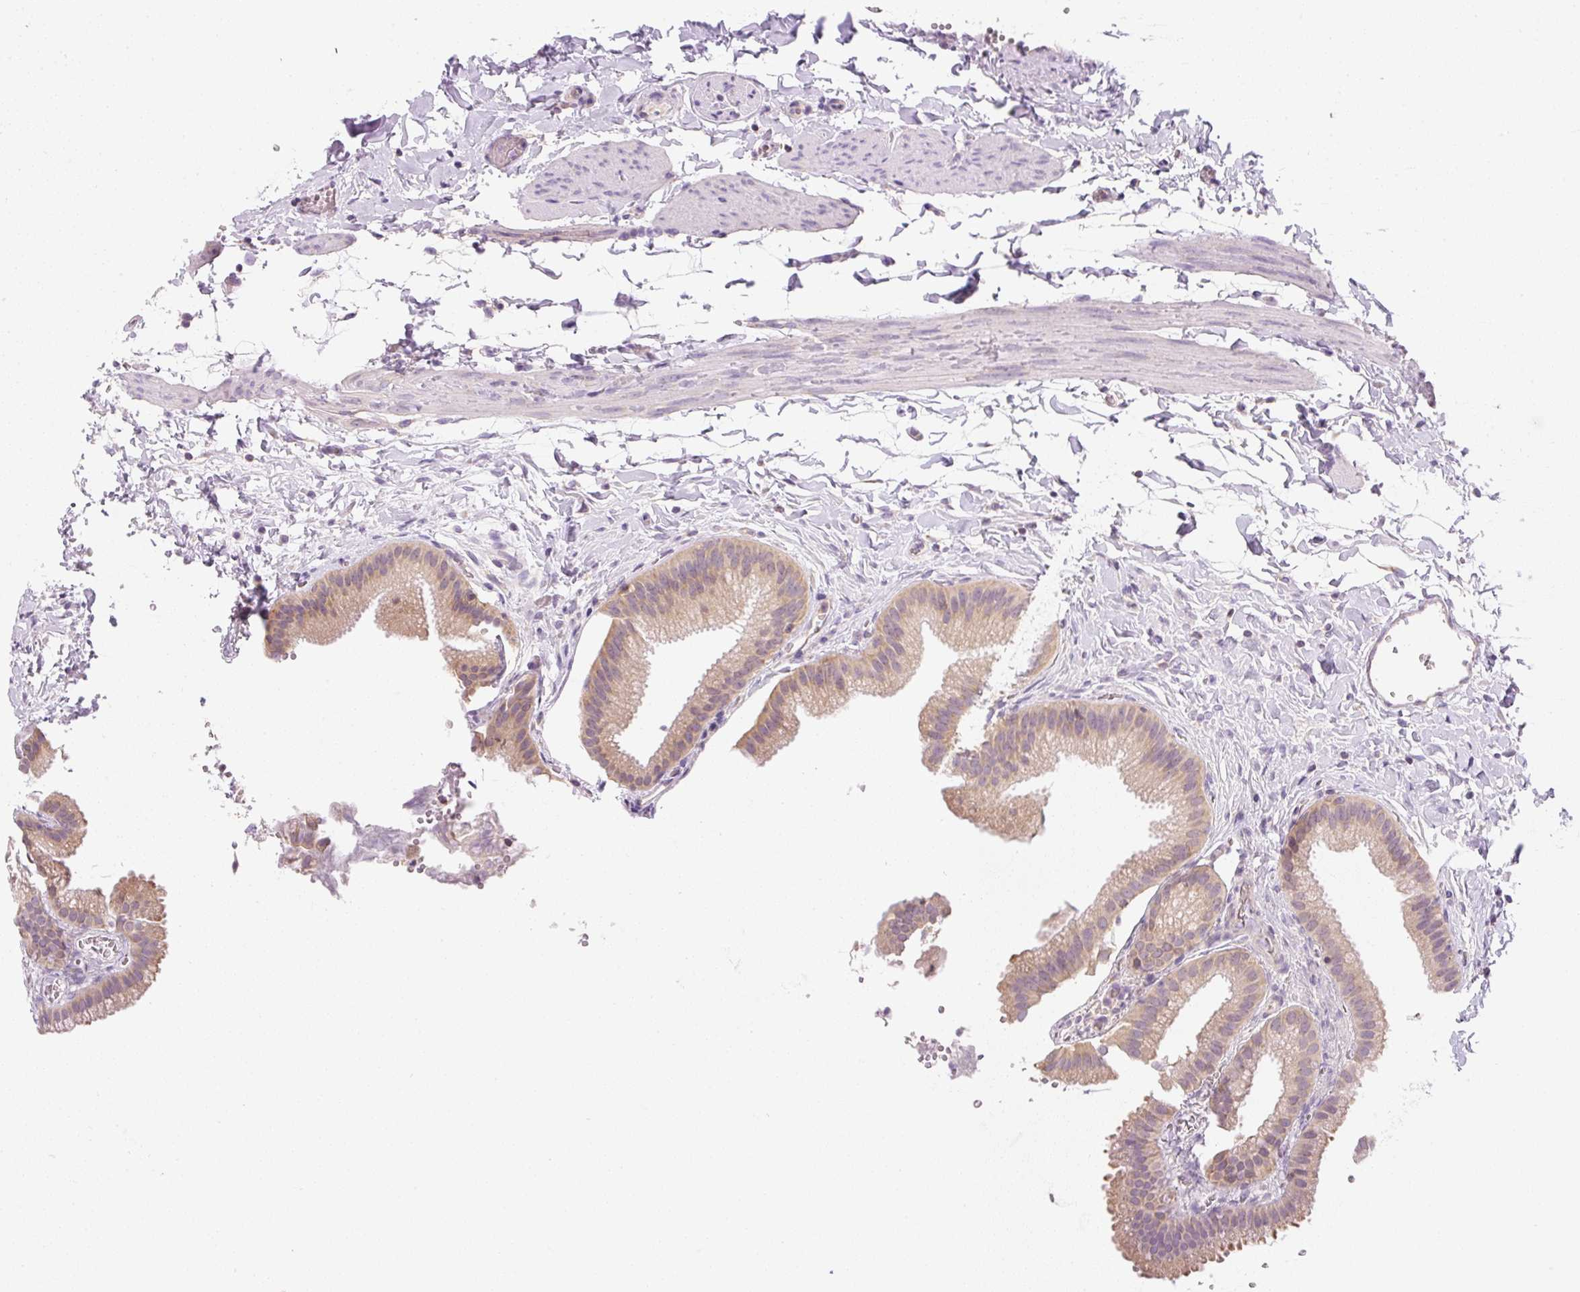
{"staining": {"intensity": "moderate", "quantity": ">75%", "location": "cytoplasmic/membranous"}, "tissue": "gallbladder", "cell_type": "Glandular cells", "image_type": "normal", "snomed": [{"axis": "morphology", "description": "Normal tissue, NOS"}, {"axis": "topography", "description": "Gallbladder"}], "caption": "This histopathology image displays immunohistochemistry (IHC) staining of benign gallbladder, with medium moderate cytoplasmic/membranous expression in about >75% of glandular cells.", "gene": "RPL18A", "patient": {"sex": "female", "age": 63}}